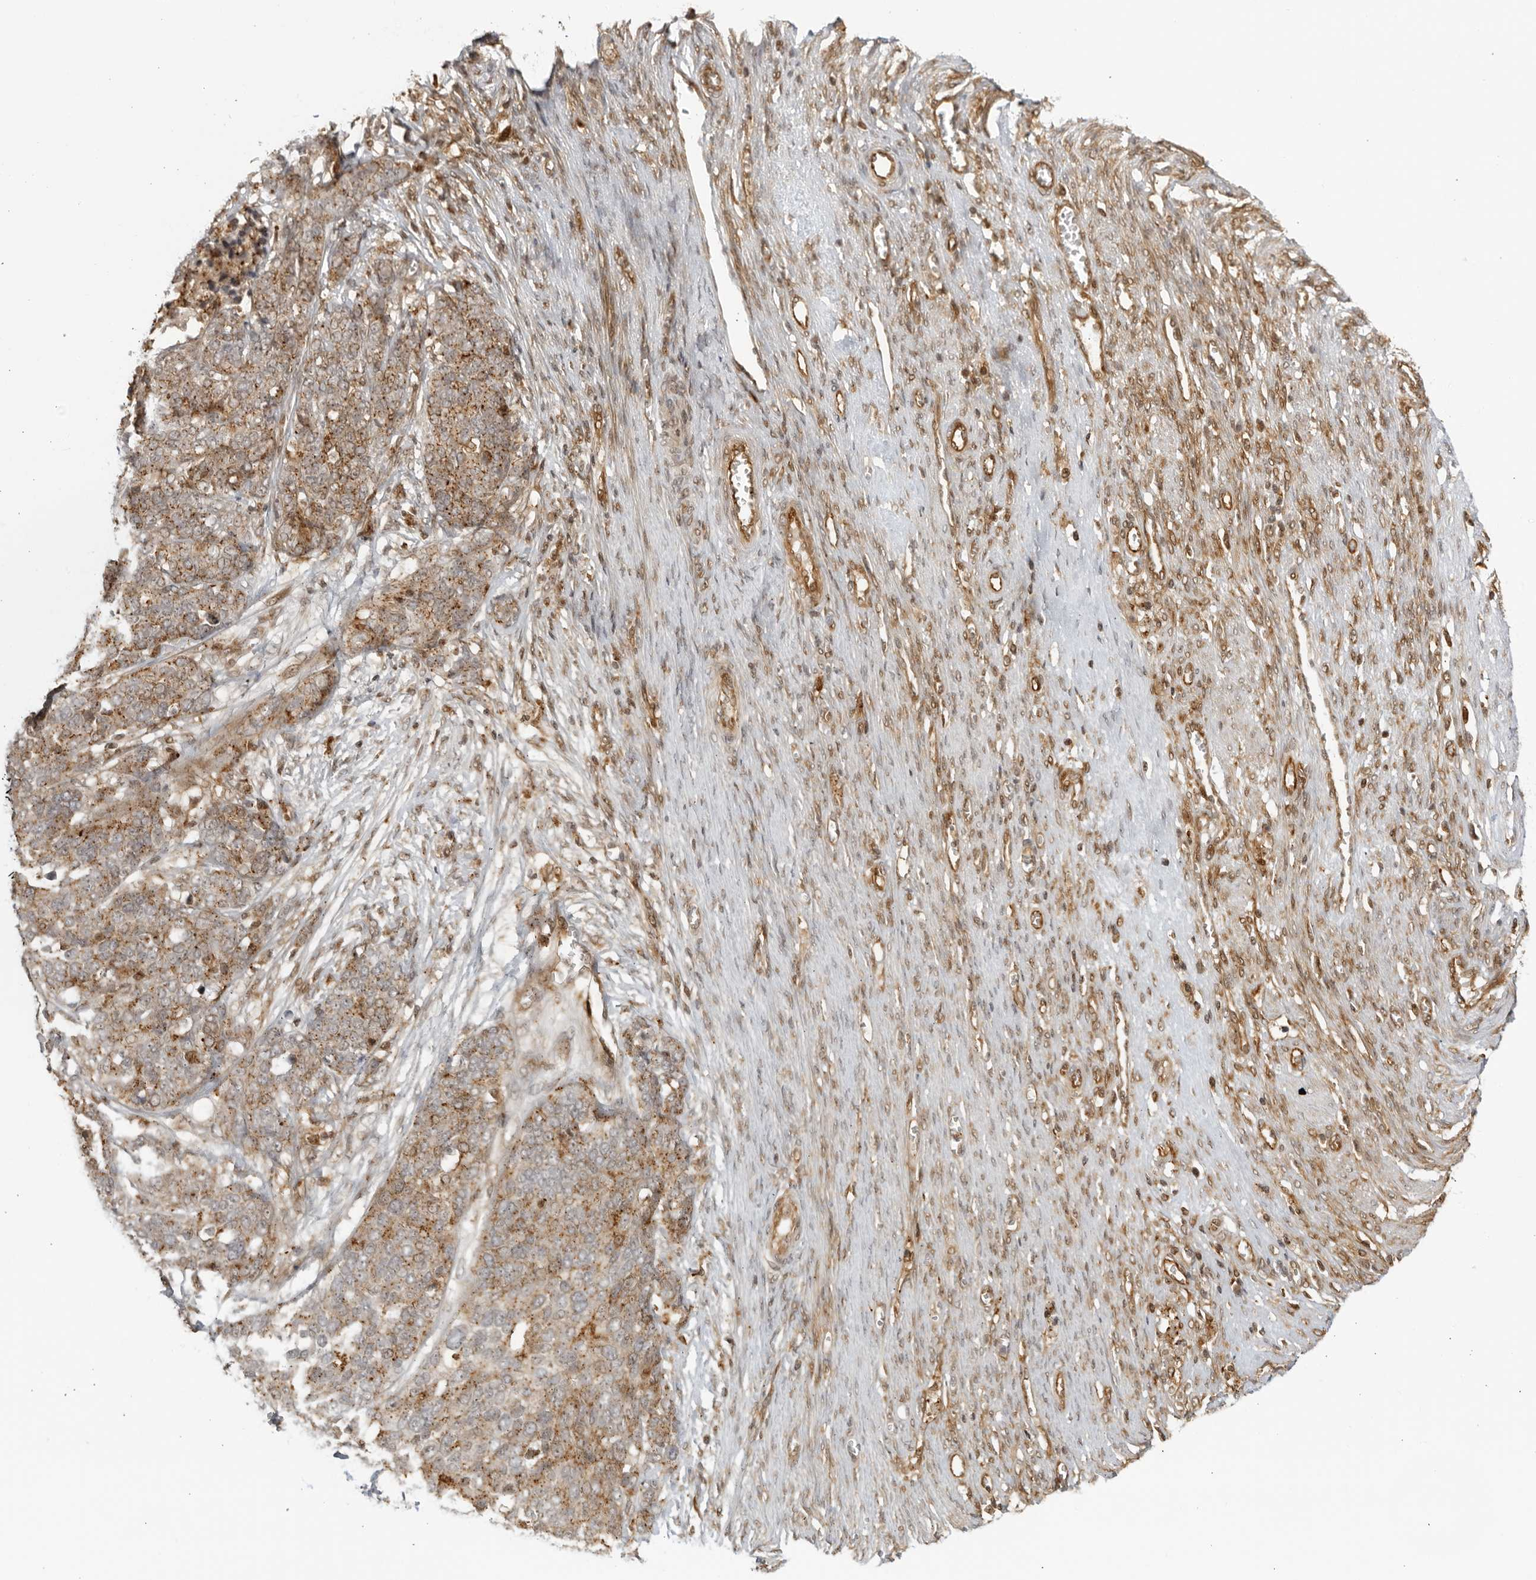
{"staining": {"intensity": "moderate", "quantity": "25%-75%", "location": "cytoplasmic/membranous"}, "tissue": "ovarian cancer", "cell_type": "Tumor cells", "image_type": "cancer", "snomed": [{"axis": "morphology", "description": "Cystadenocarcinoma, serous, NOS"}, {"axis": "topography", "description": "Ovary"}], "caption": "Ovarian cancer (serous cystadenocarcinoma) was stained to show a protein in brown. There is medium levels of moderate cytoplasmic/membranous expression in approximately 25%-75% of tumor cells.", "gene": "TCF21", "patient": {"sex": "female", "age": 44}}